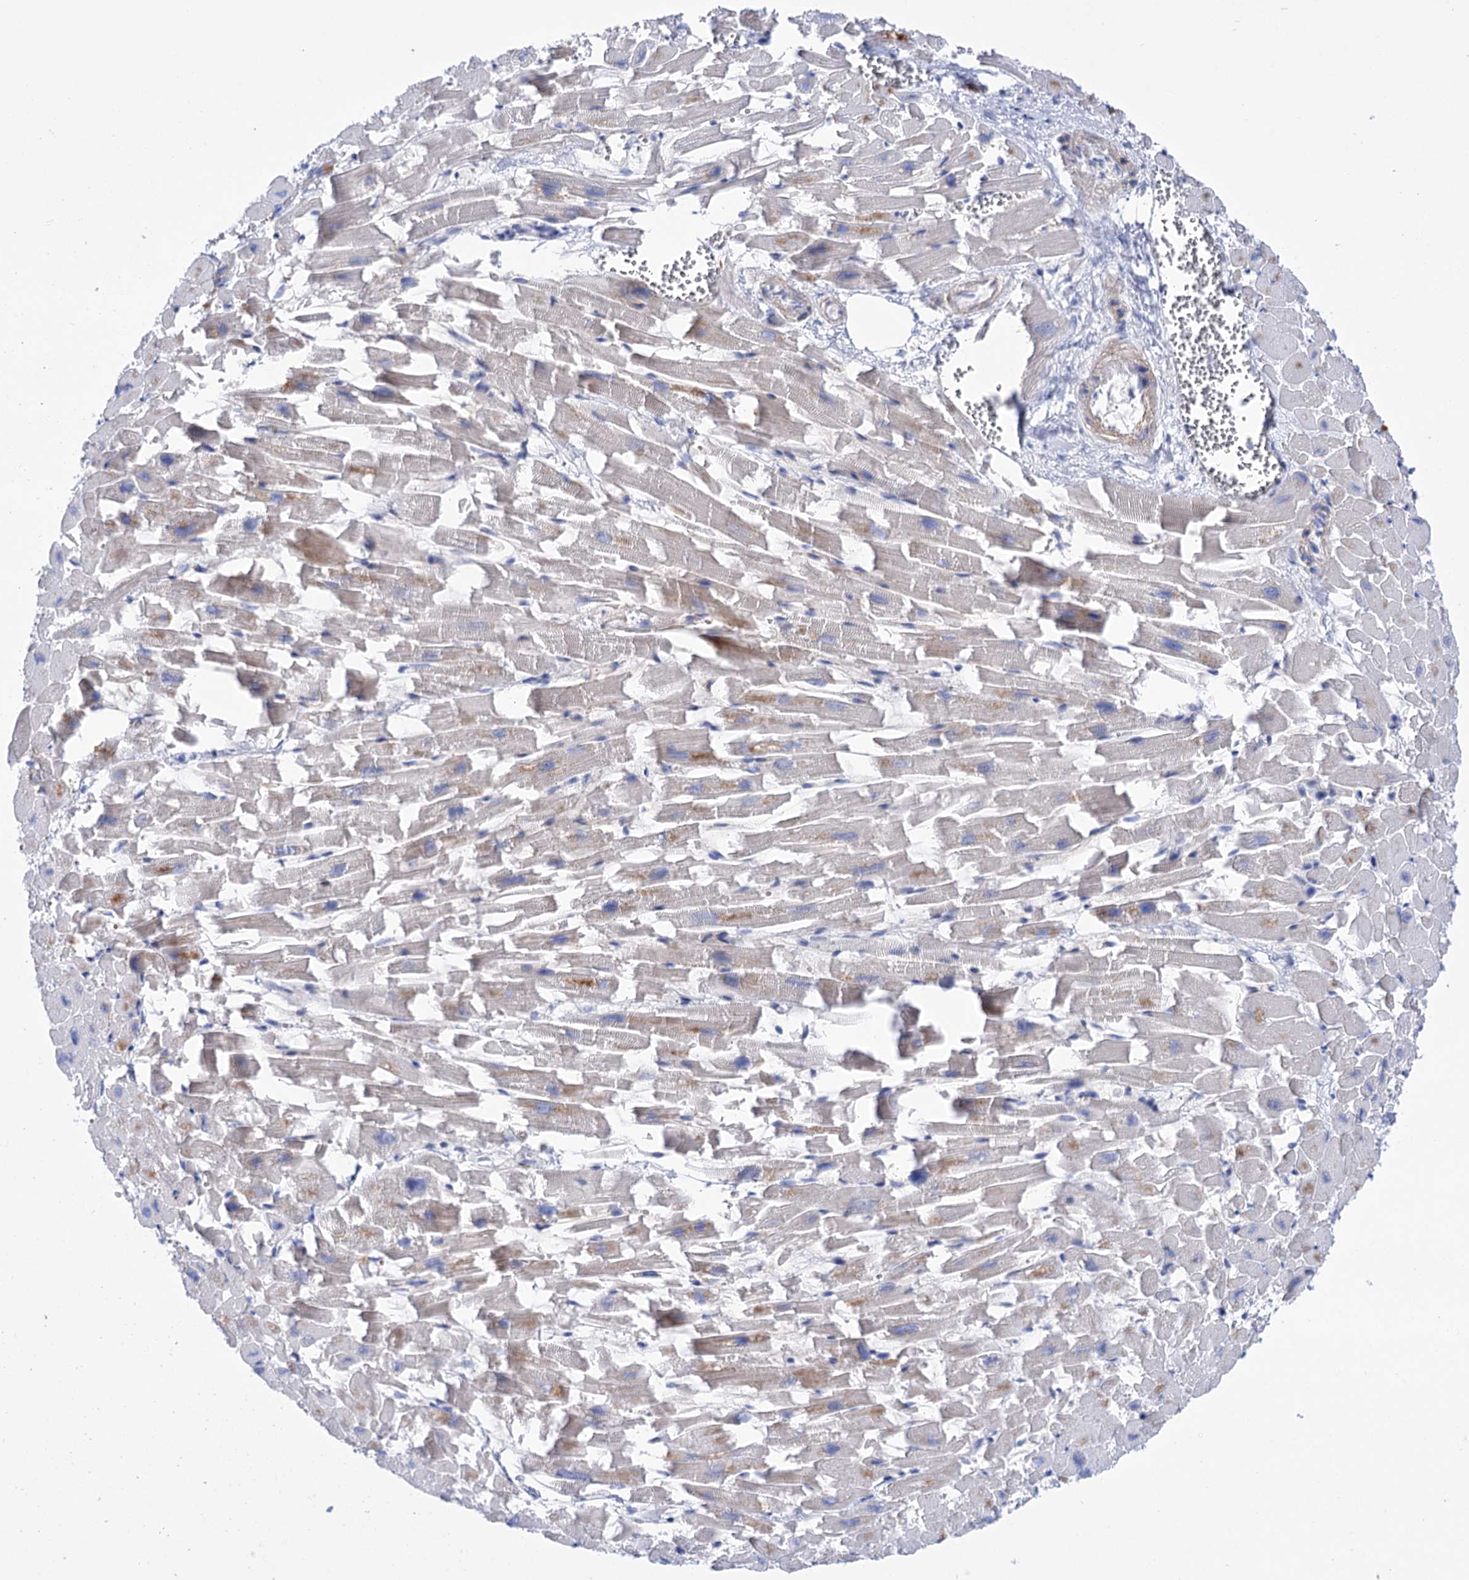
{"staining": {"intensity": "moderate", "quantity": "<25%", "location": "cytoplasmic/membranous"}, "tissue": "heart muscle", "cell_type": "Cardiomyocytes", "image_type": "normal", "snomed": [{"axis": "morphology", "description": "Normal tissue, NOS"}, {"axis": "topography", "description": "Heart"}], "caption": "The photomicrograph reveals immunohistochemical staining of normal heart muscle. There is moderate cytoplasmic/membranous expression is appreciated in approximately <25% of cardiomyocytes. (Brightfield microscopy of DAB IHC at high magnification).", "gene": "YARS2", "patient": {"sex": "female", "age": 64}}